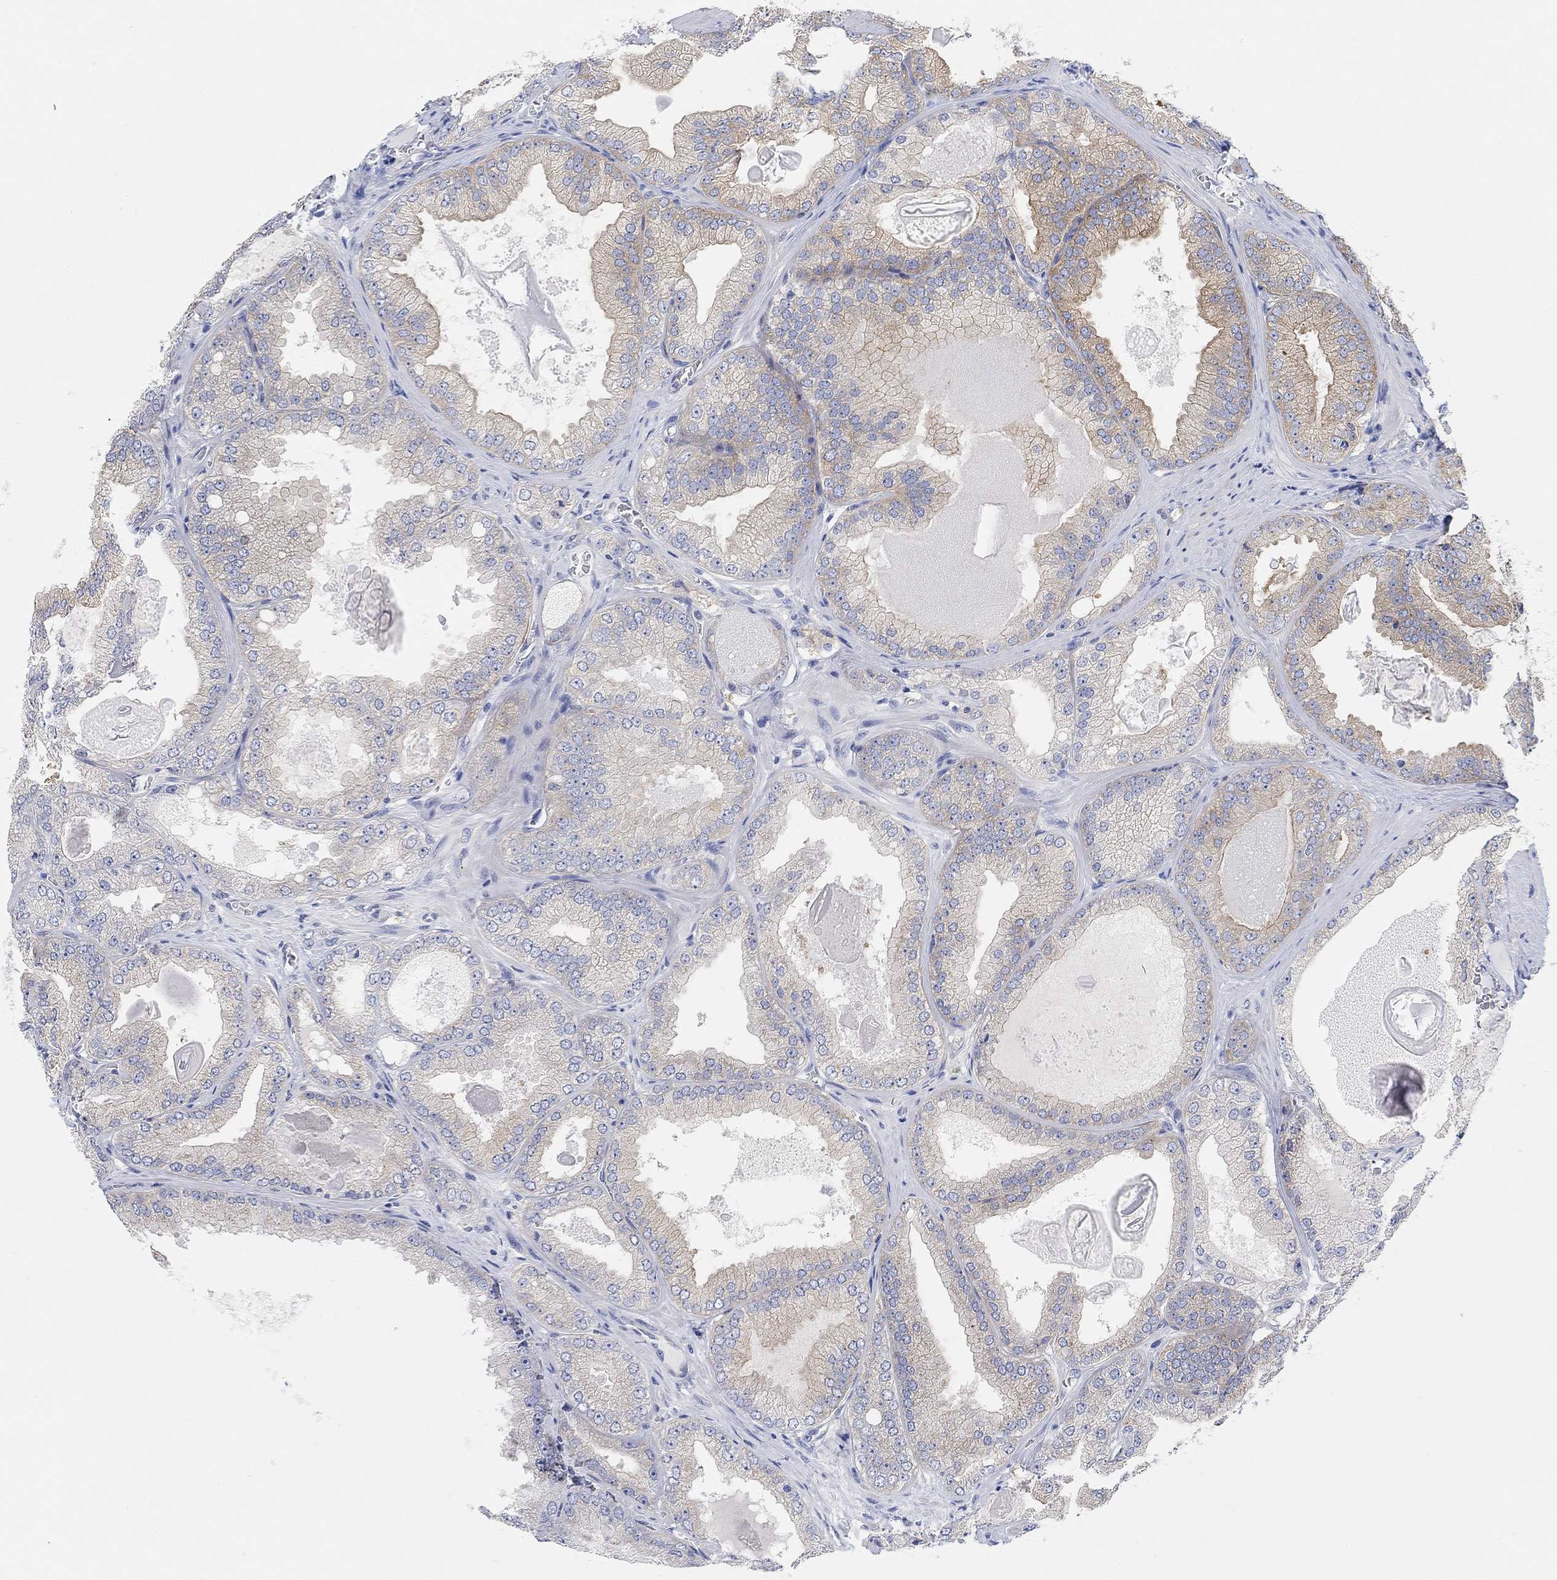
{"staining": {"intensity": "moderate", "quantity": "<25%", "location": "cytoplasmic/membranous"}, "tissue": "prostate cancer", "cell_type": "Tumor cells", "image_type": "cancer", "snomed": [{"axis": "morphology", "description": "Adenocarcinoma, Low grade"}, {"axis": "topography", "description": "Prostate"}], "caption": "About <25% of tumor cells in human prostate adenocarcinoma (low-grade) demonstrate moderate cytoplasmic/membranous protein positivity as visualized by brown immunohistochemical staining.", "gene": "RGS1", "patient": {"sex": "male", "age": 72}}